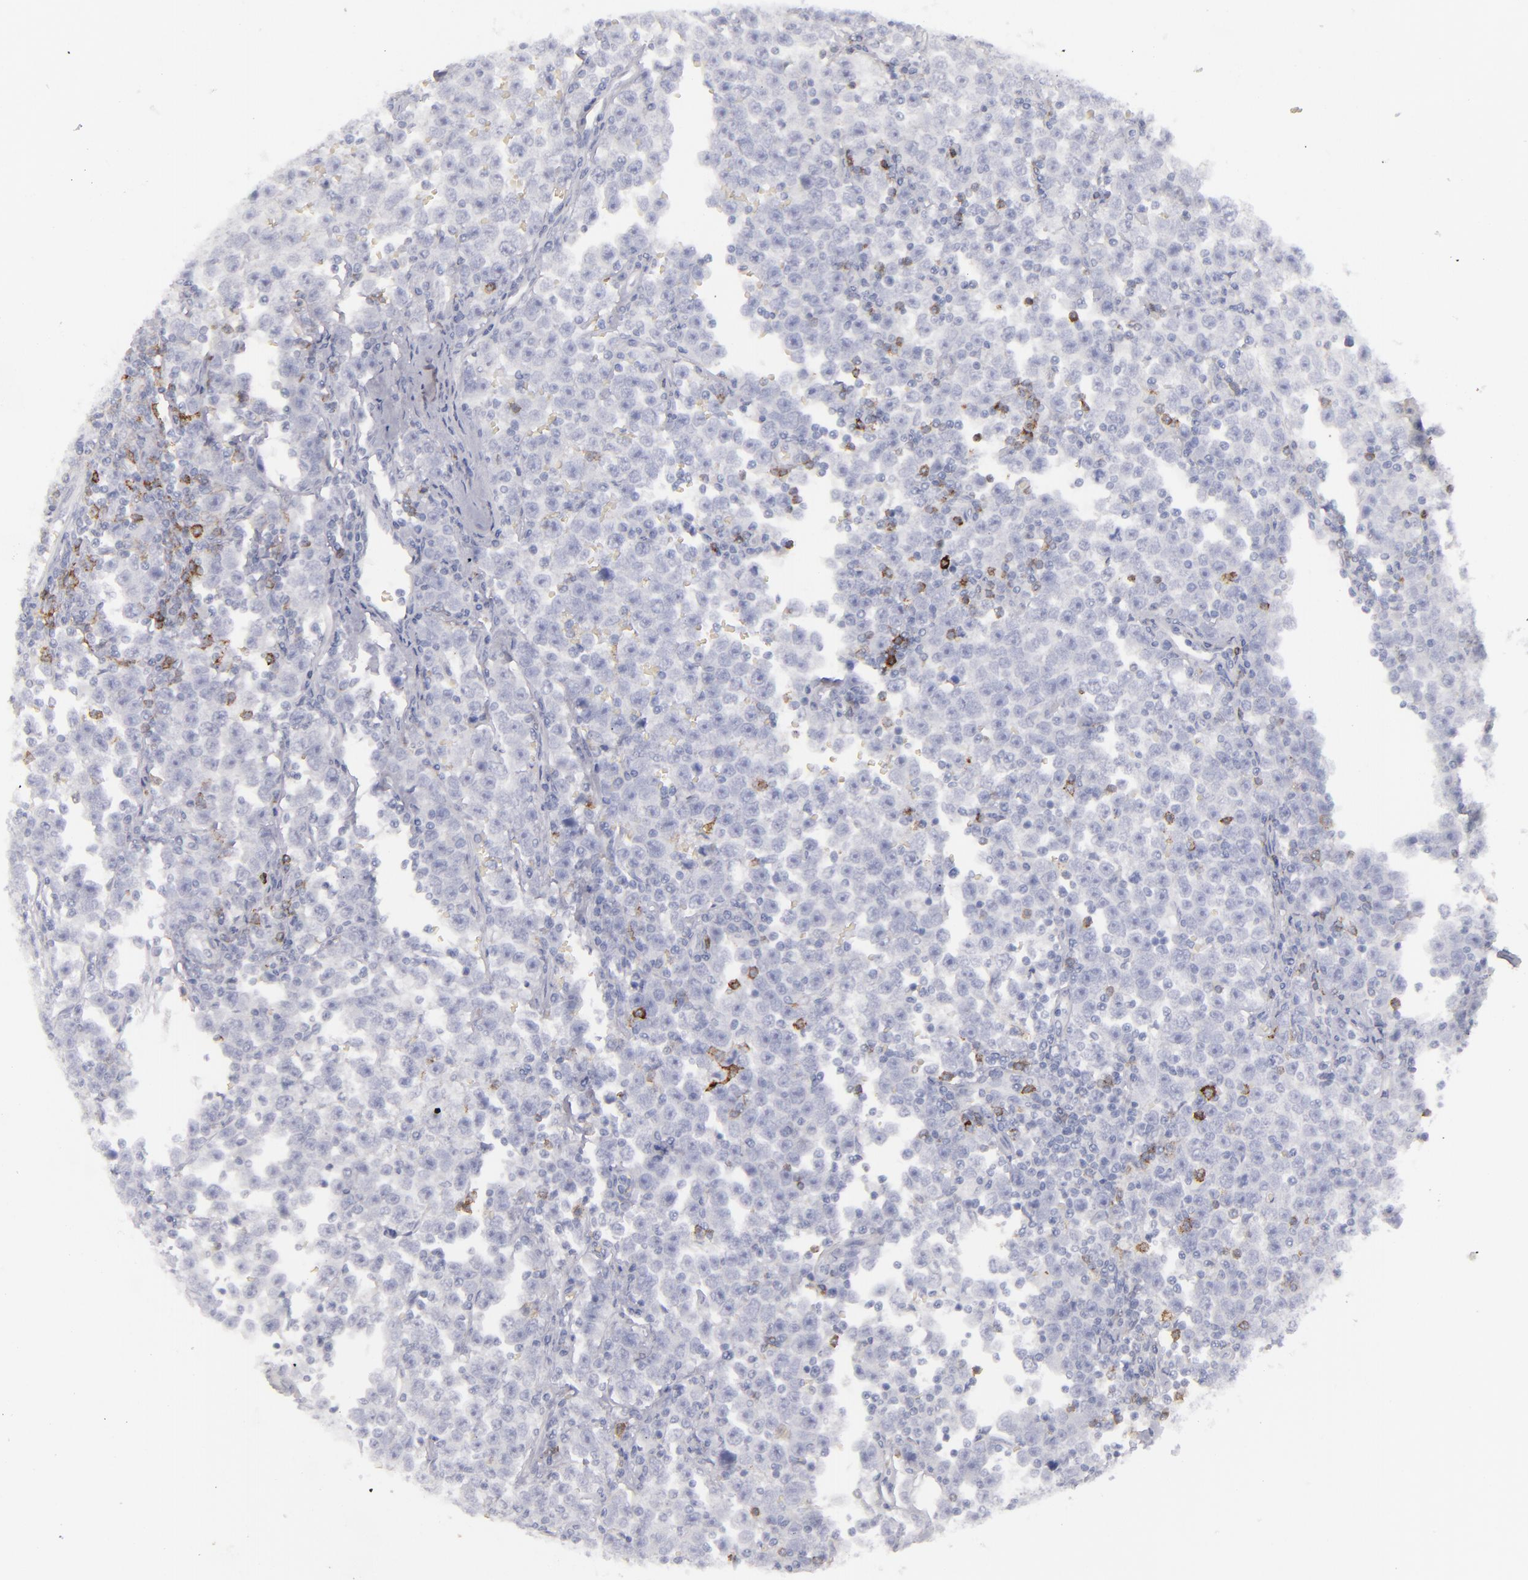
{"staining": {"intensity": "negative", "quantity": "none", "location": "none"}, "tissue": "testis cancer", "cell_type": "Tumor cells", "image_type": "cancer", "snomed": [{"axis": "morphology", "description": "Seminoma, NOS"}, {"axis": "topography", "description": "Testis"}], "caption": "IHC image of neoplastic tissue: testis cancer (seminoma) stained with DAB (3,3'-diaminobenzidine) exhibits no significant protein staining in tumor cells.", "gene": "CD22", "patient": {"sex": "male", "age": 43}}